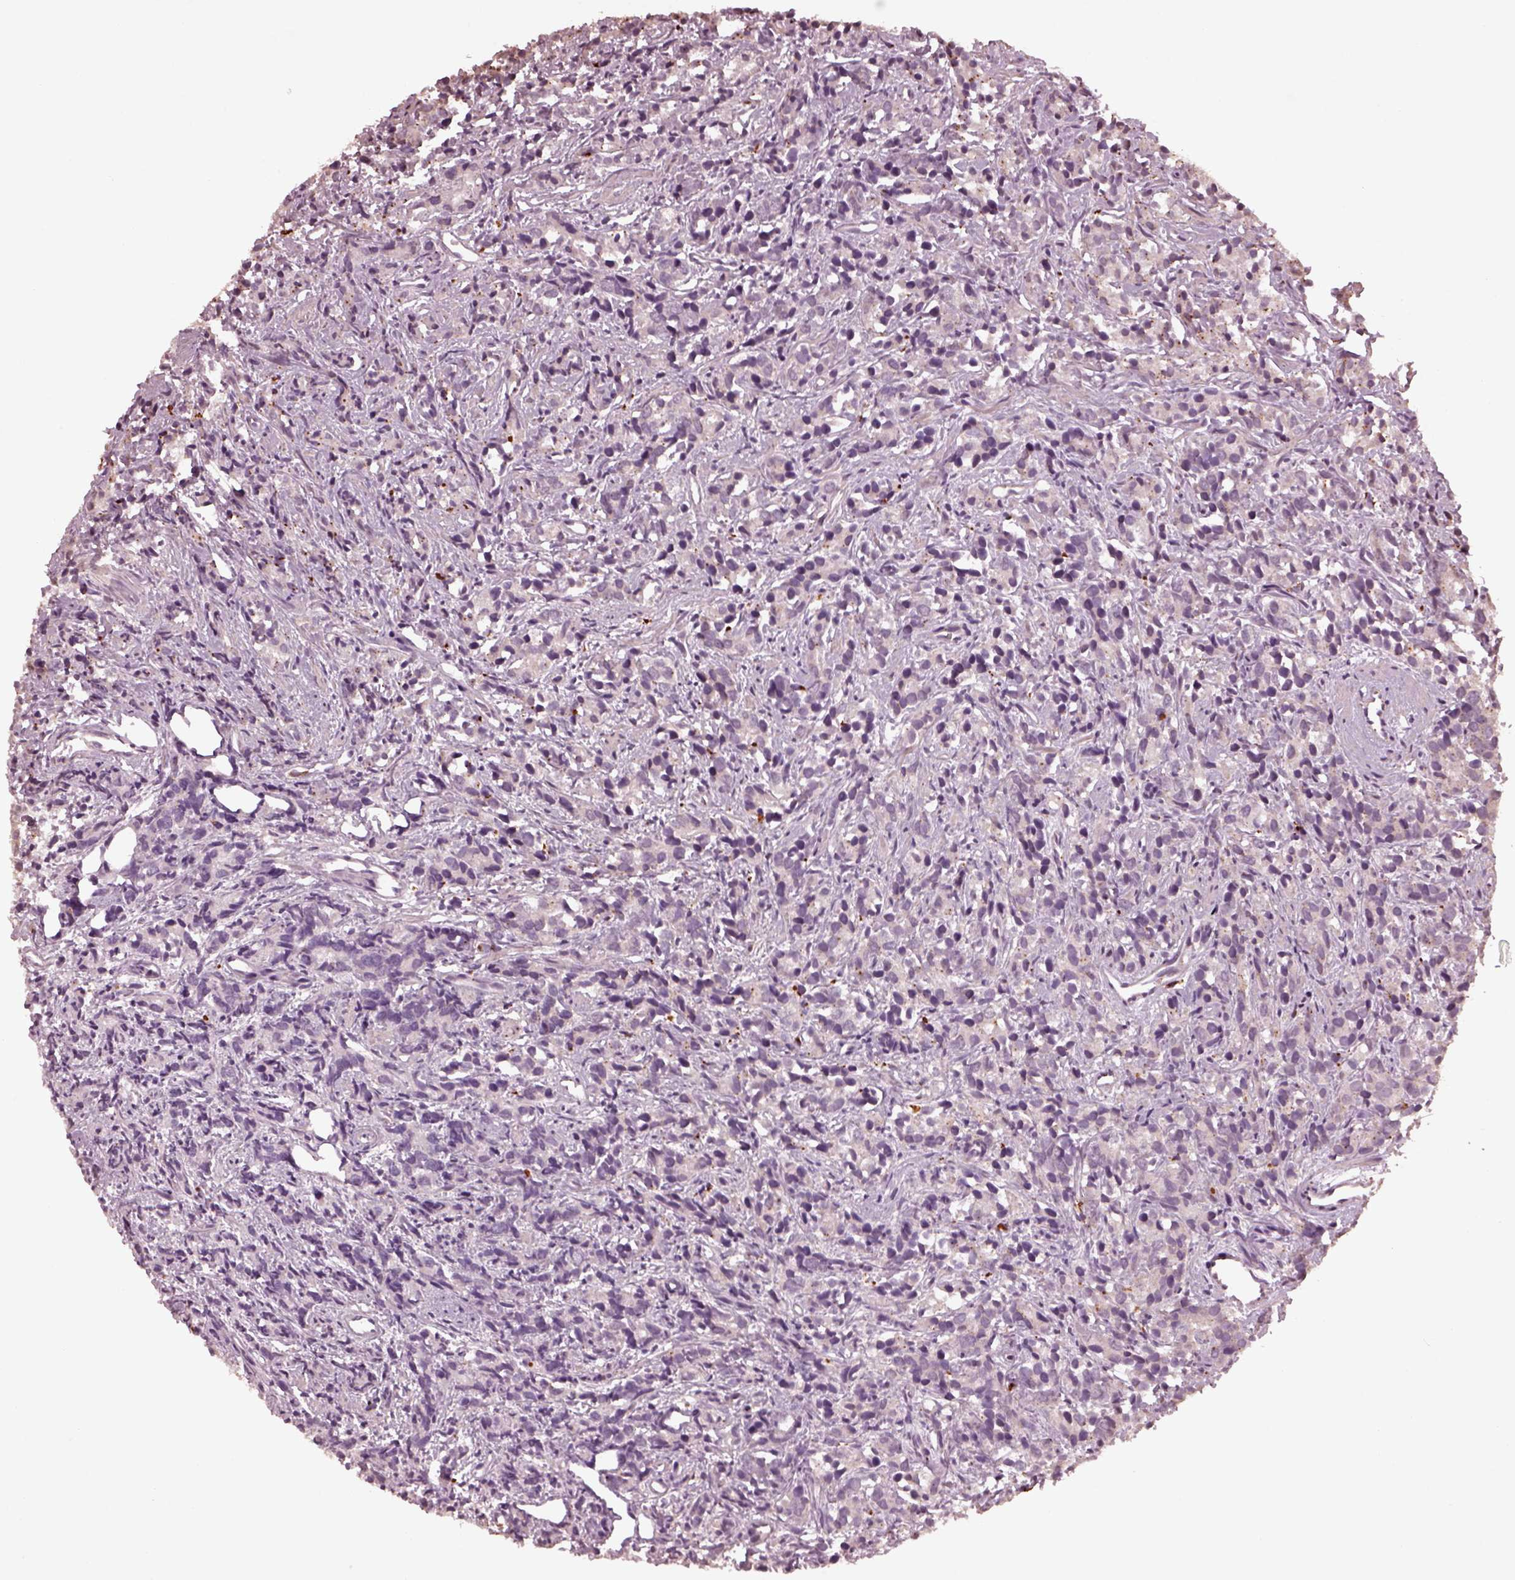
{"staining": {"intensity": "negative", "quantity": "none", "location": "none"}, "tissue": "prostate cancer", "cell_type": "Tumor cells", "image_type": "cancer", "snomed": [{"axis": "morphology", "description": "Adenocarcinoma, High grade"}, {"axis": "topography", "description": "Prostate"}], "caption": "Prostate cancer (adenocarcinoma (high-grade)) was stained to show a protein in brown. There is no significant expression in tumor cells. (Immunohistochemistry (ihc), brightfield microscopy, high magnification).", "gene": "RUFY3", "patient": {"sex": "male", "age": 84}}